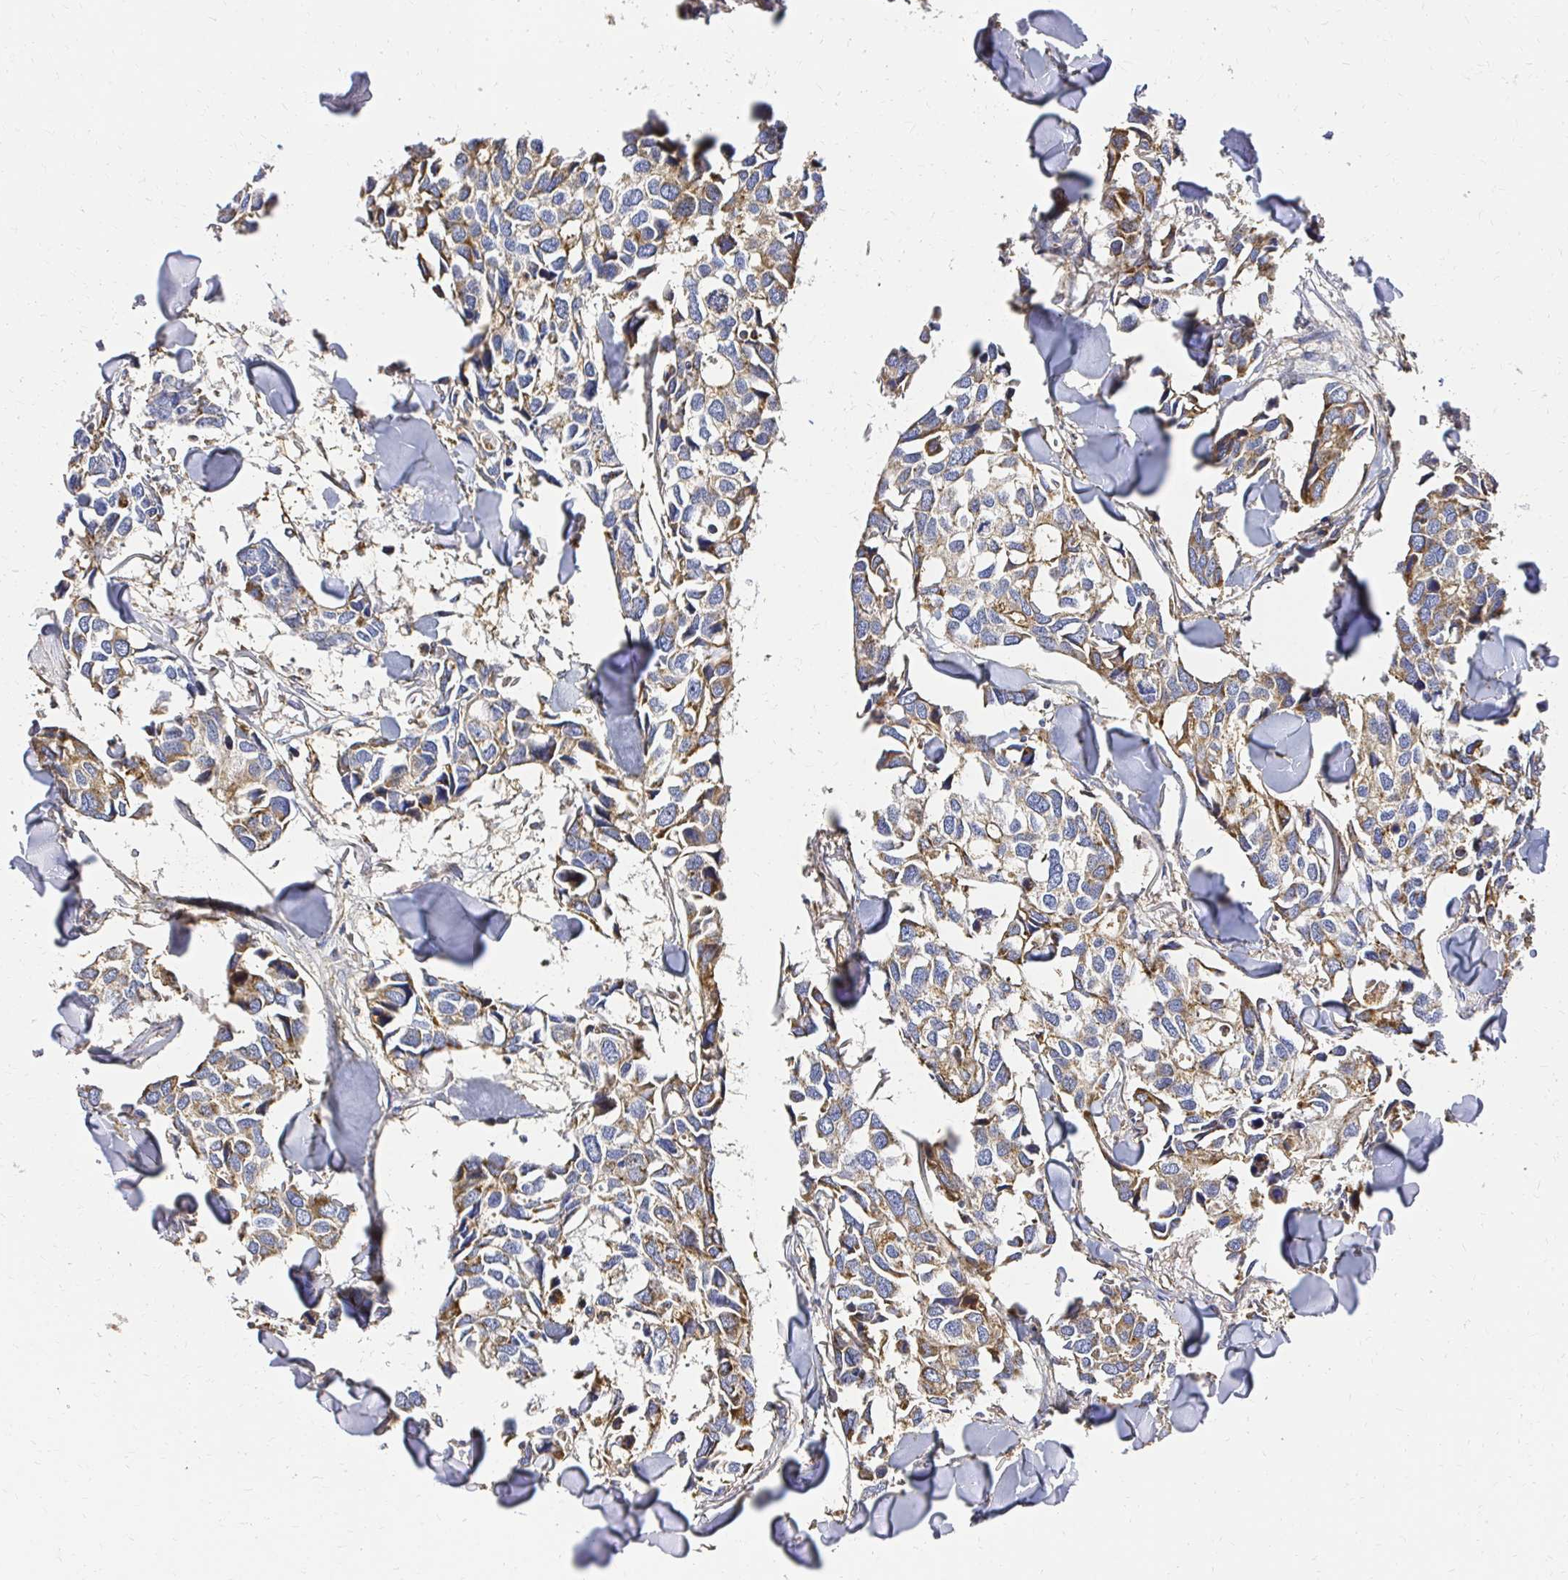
{"staining": {"intensity": "moderate", "quantity": "25%-75%", "location": "cytoplasmic/membranous"}, "tissue": "breast cancer", "cell_type": "Tumor cells", "image_type": "cancer", "snomed": [{"axis": "morphology", "description": "Duct carcinoma"}, {"axis": "topography", "description": "Breast"}], "caption": "A brown stain labels moderate cytoplasmic/membranous expression of a protein in human breast infiltrating ductal carcinoma tumor cells. The protein is shown in brown color, while the nuclei are stained blue.", "gene": "MRPL13", "patient": {"sex": "female", "age": 83}}